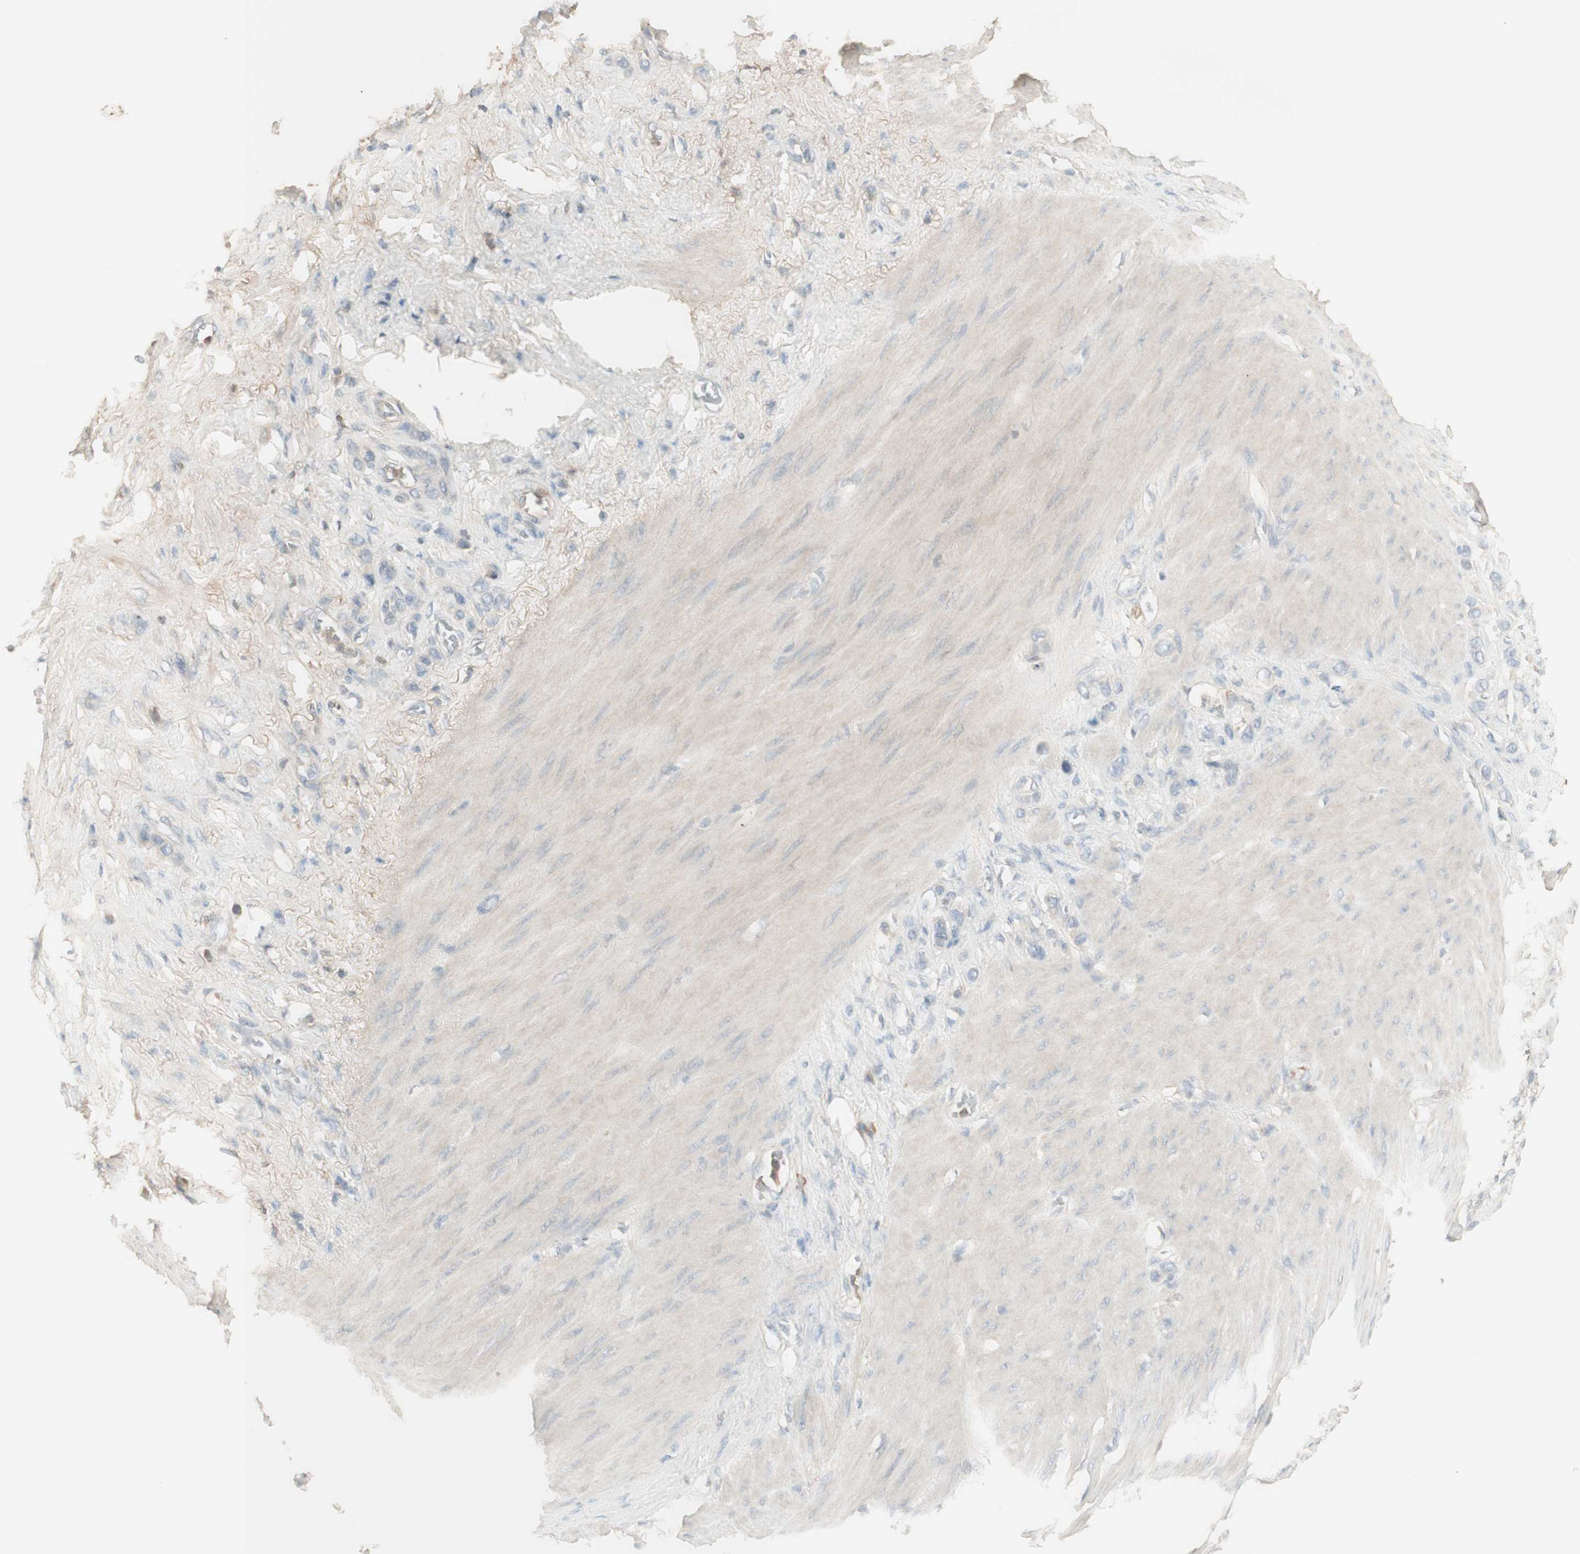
{"staining": {"intensity": "negative", "quantity": "none", "location": "none"}, "tissue": "stomach cancer", "cell_type": "Tumor cells", "image_type": "cancer", "snomed": [{"axis": "morphology", "description": "Adenocarcinoma, NOS"}, {"axis": "morphology", "description": "Adenocarcinoma, High grade"}, {"axis": "topography", "description": "Stomach, upper"}, {"axis": "topography", "description": "Stomach, lower"}], "caption": "An immunohistochemistry image of stomach high-grade adenocarcinoma is shown. There is no staining in tumor cells of stomach high-grade adenocarcinoma.", "gene": "IFNG", "patient": {"sex": "female", "age": 65}}